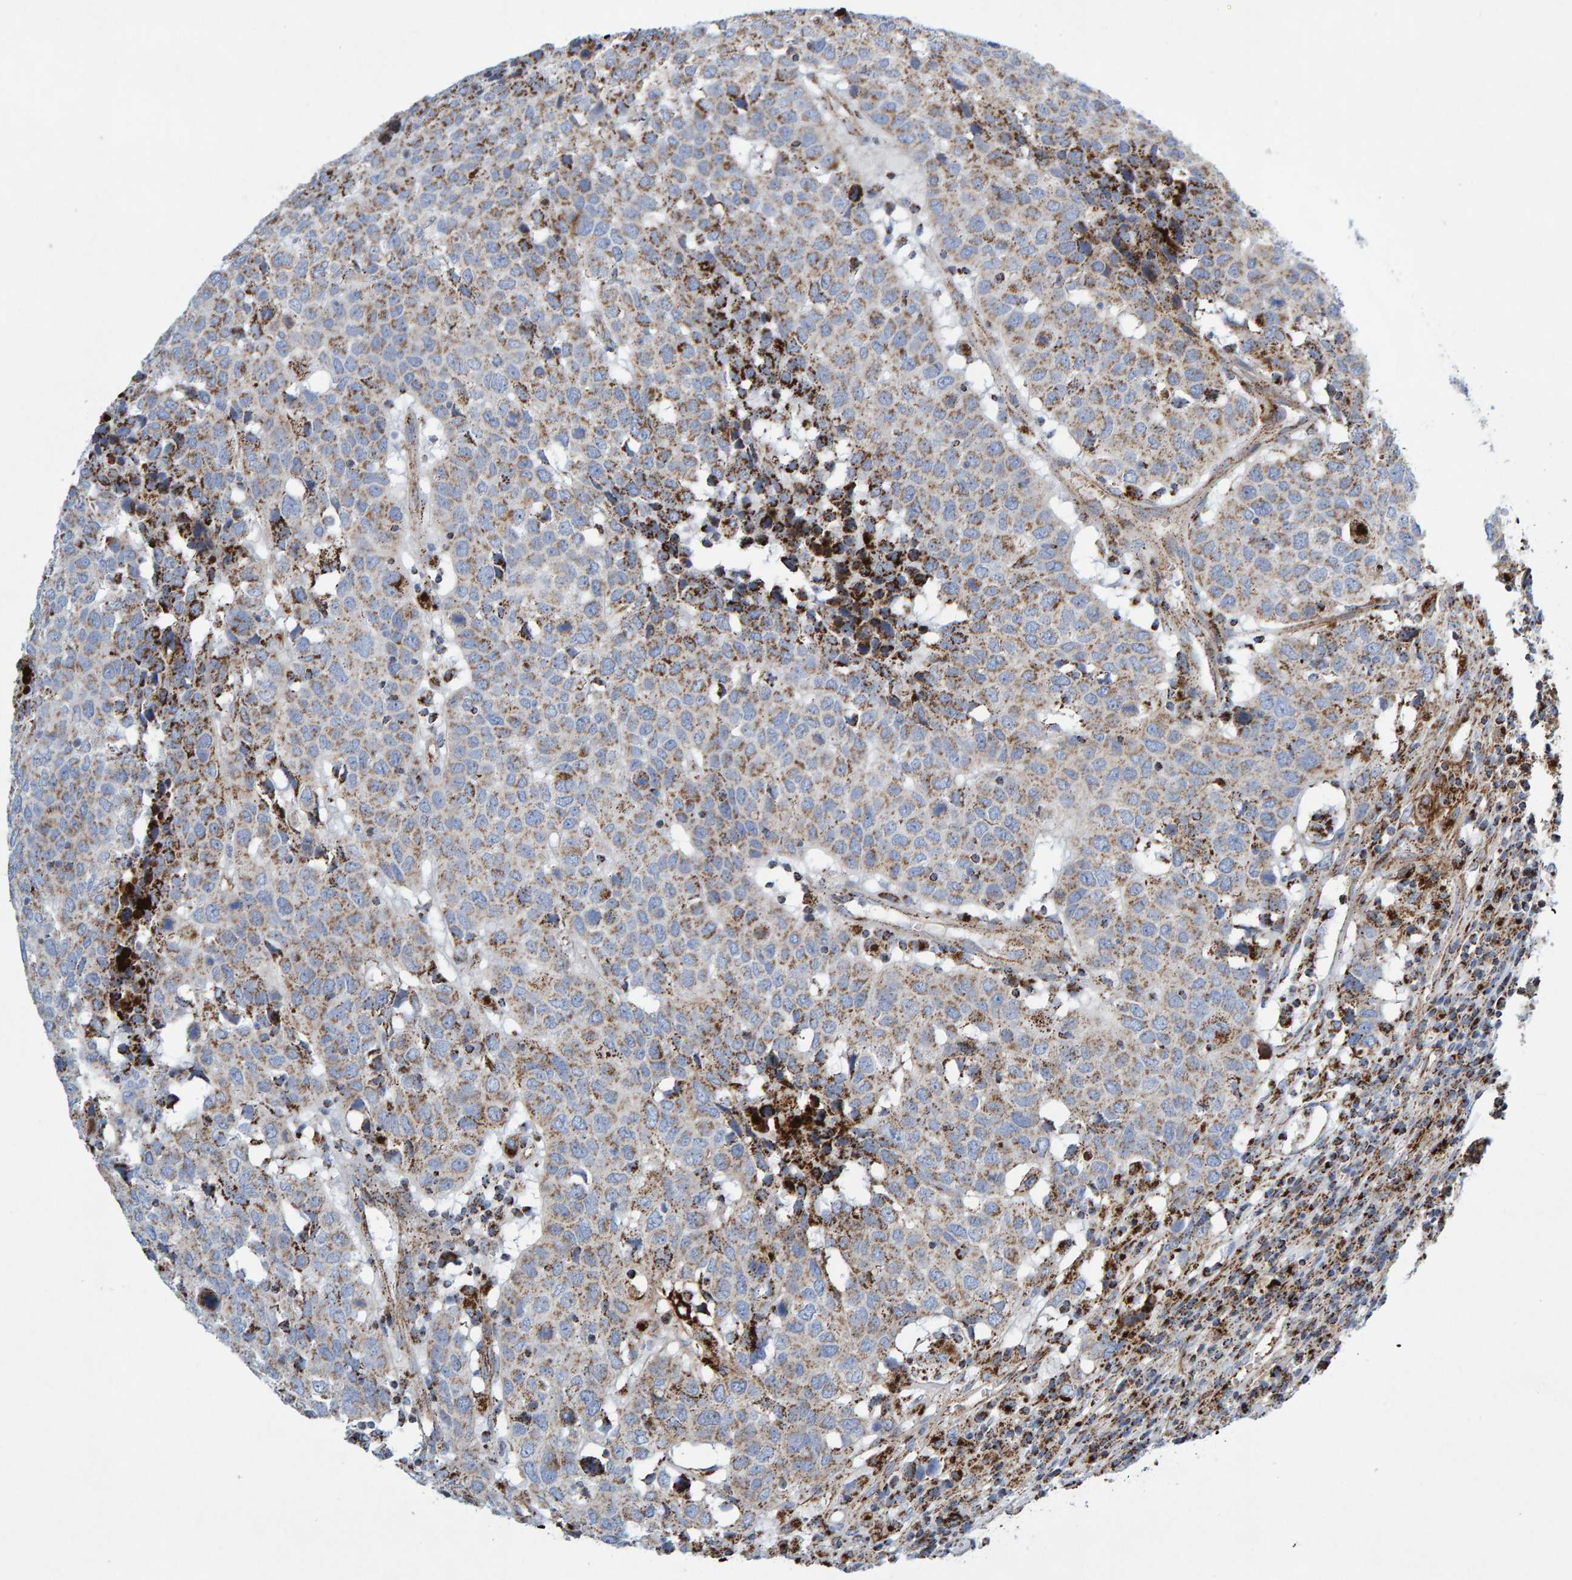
{"staining": {"intensity": "moderate", "quantity": "25%-75%", "location": "cytoplasmic/membranous"}, "tissue": "head and neck cancer", "cell_type": "Tumor cells", "image_type": "cancer", "snomed": [{"axis": "morphology", "description": "Squamous cell carcinoma, NOS"}, {"axis": "topography", "description": "Head-Neck"}], "caption": "Immunohistochemistry (IHC) of squamous cell carcinoma (head and neck) demonstrates medium levels of moderate cytoplasmic/membranous expression in about 25%-75% of tumor cells.", "gene": "GGTA1", "patient": {"sex": "male", "age": 66}}